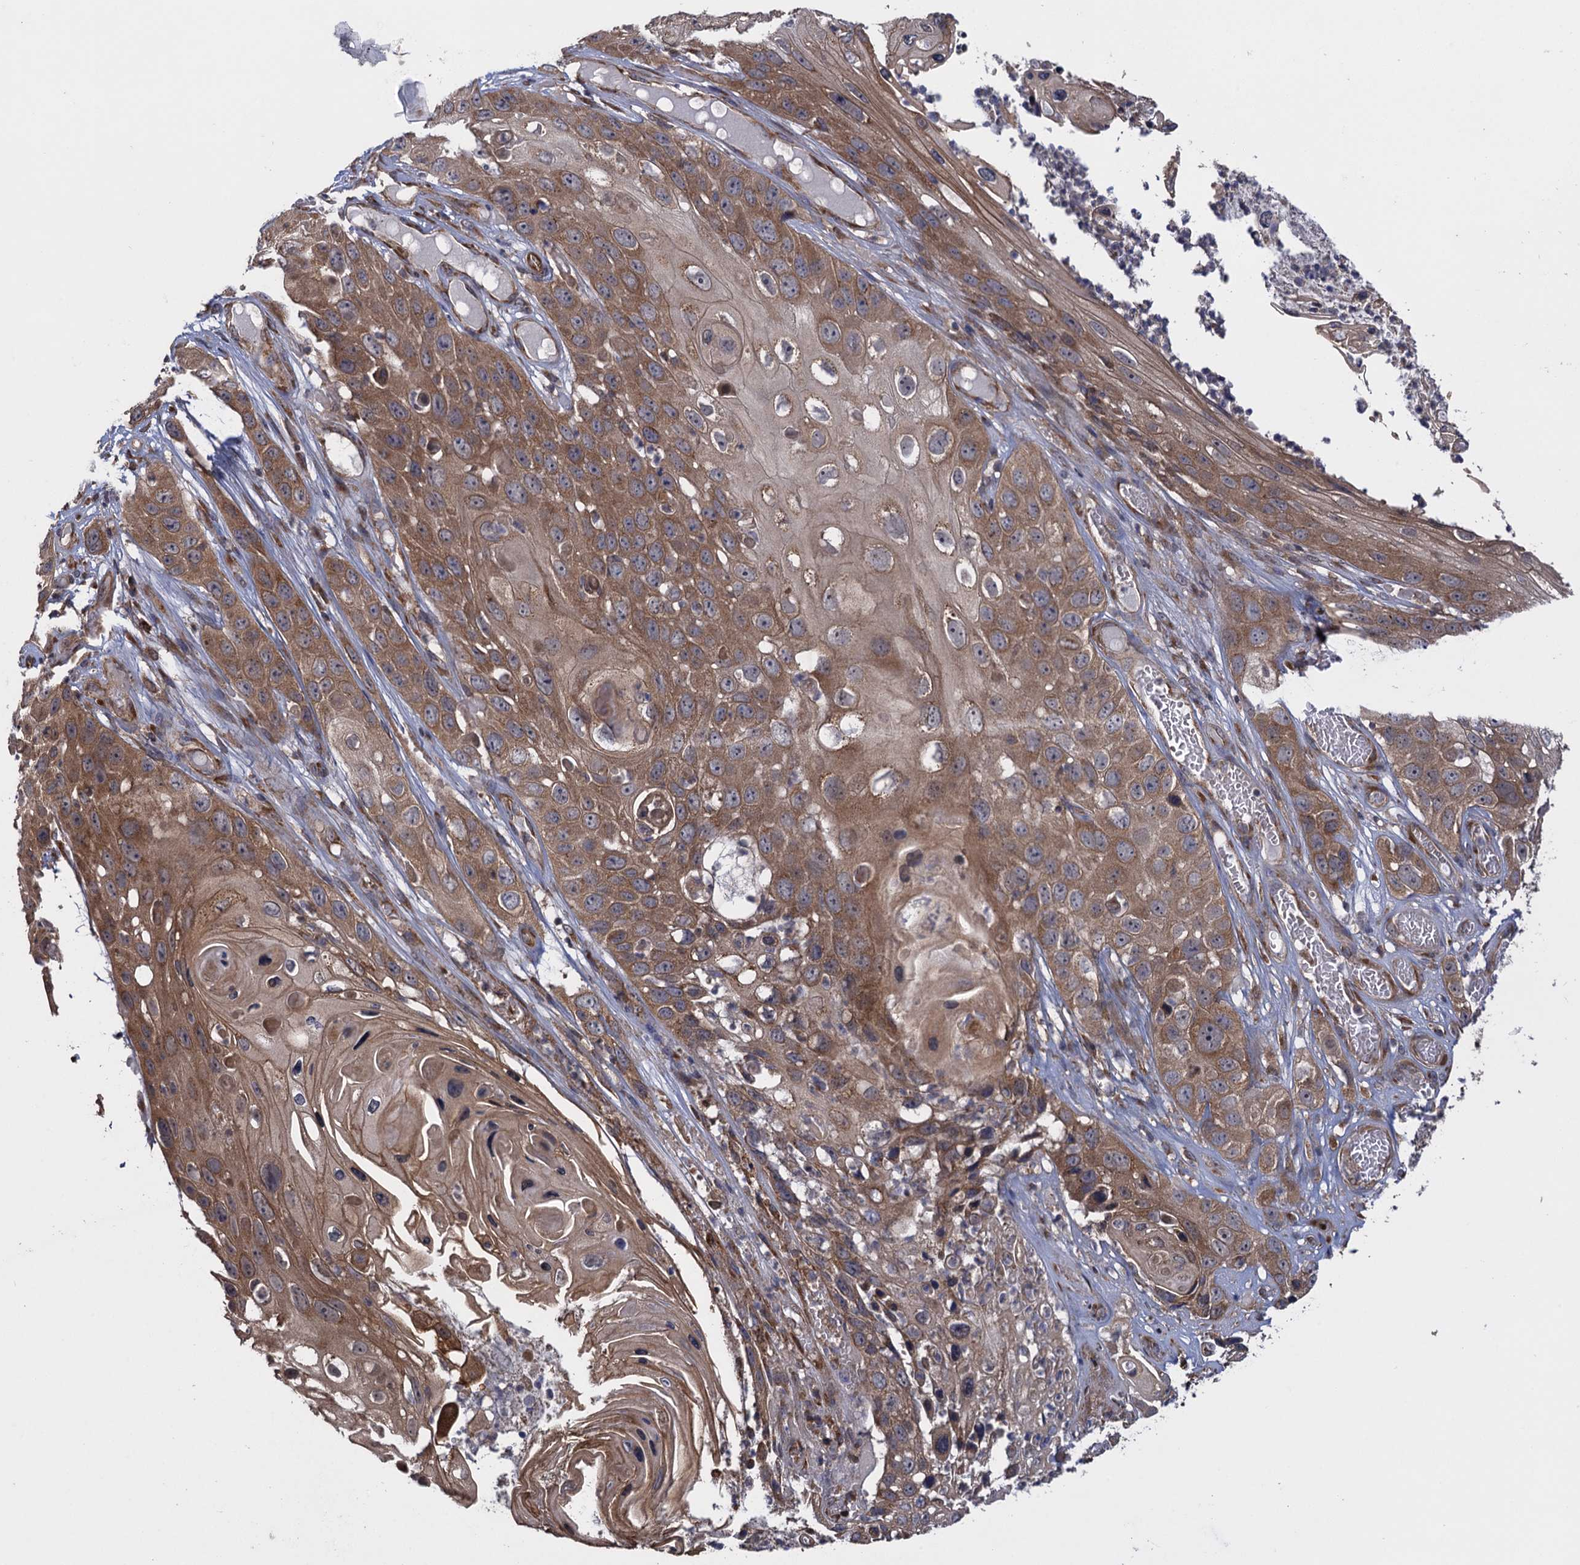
{"staining": {"intensity": "moderate", "quantity": ">75%", "location": "cytoplasmic/membranous"}, "tissue": "skin cancer", "cell_type": "Tumor cells", "image_type": "cancer", "snomed": [{"axis": "morphology", "description": "Squamous cell carcinoma, NOS"}, {"axis": "topography", "description": "Skin"}], "caption": "Tumor cells exhibit medium levels of moderate cytoplasmic/membranous expression in approximately >75% of cells in skin cancer (squamous cell carcinoma).", "gene": "HAUS1", "patient": {"sex": "male", "age": 55}}